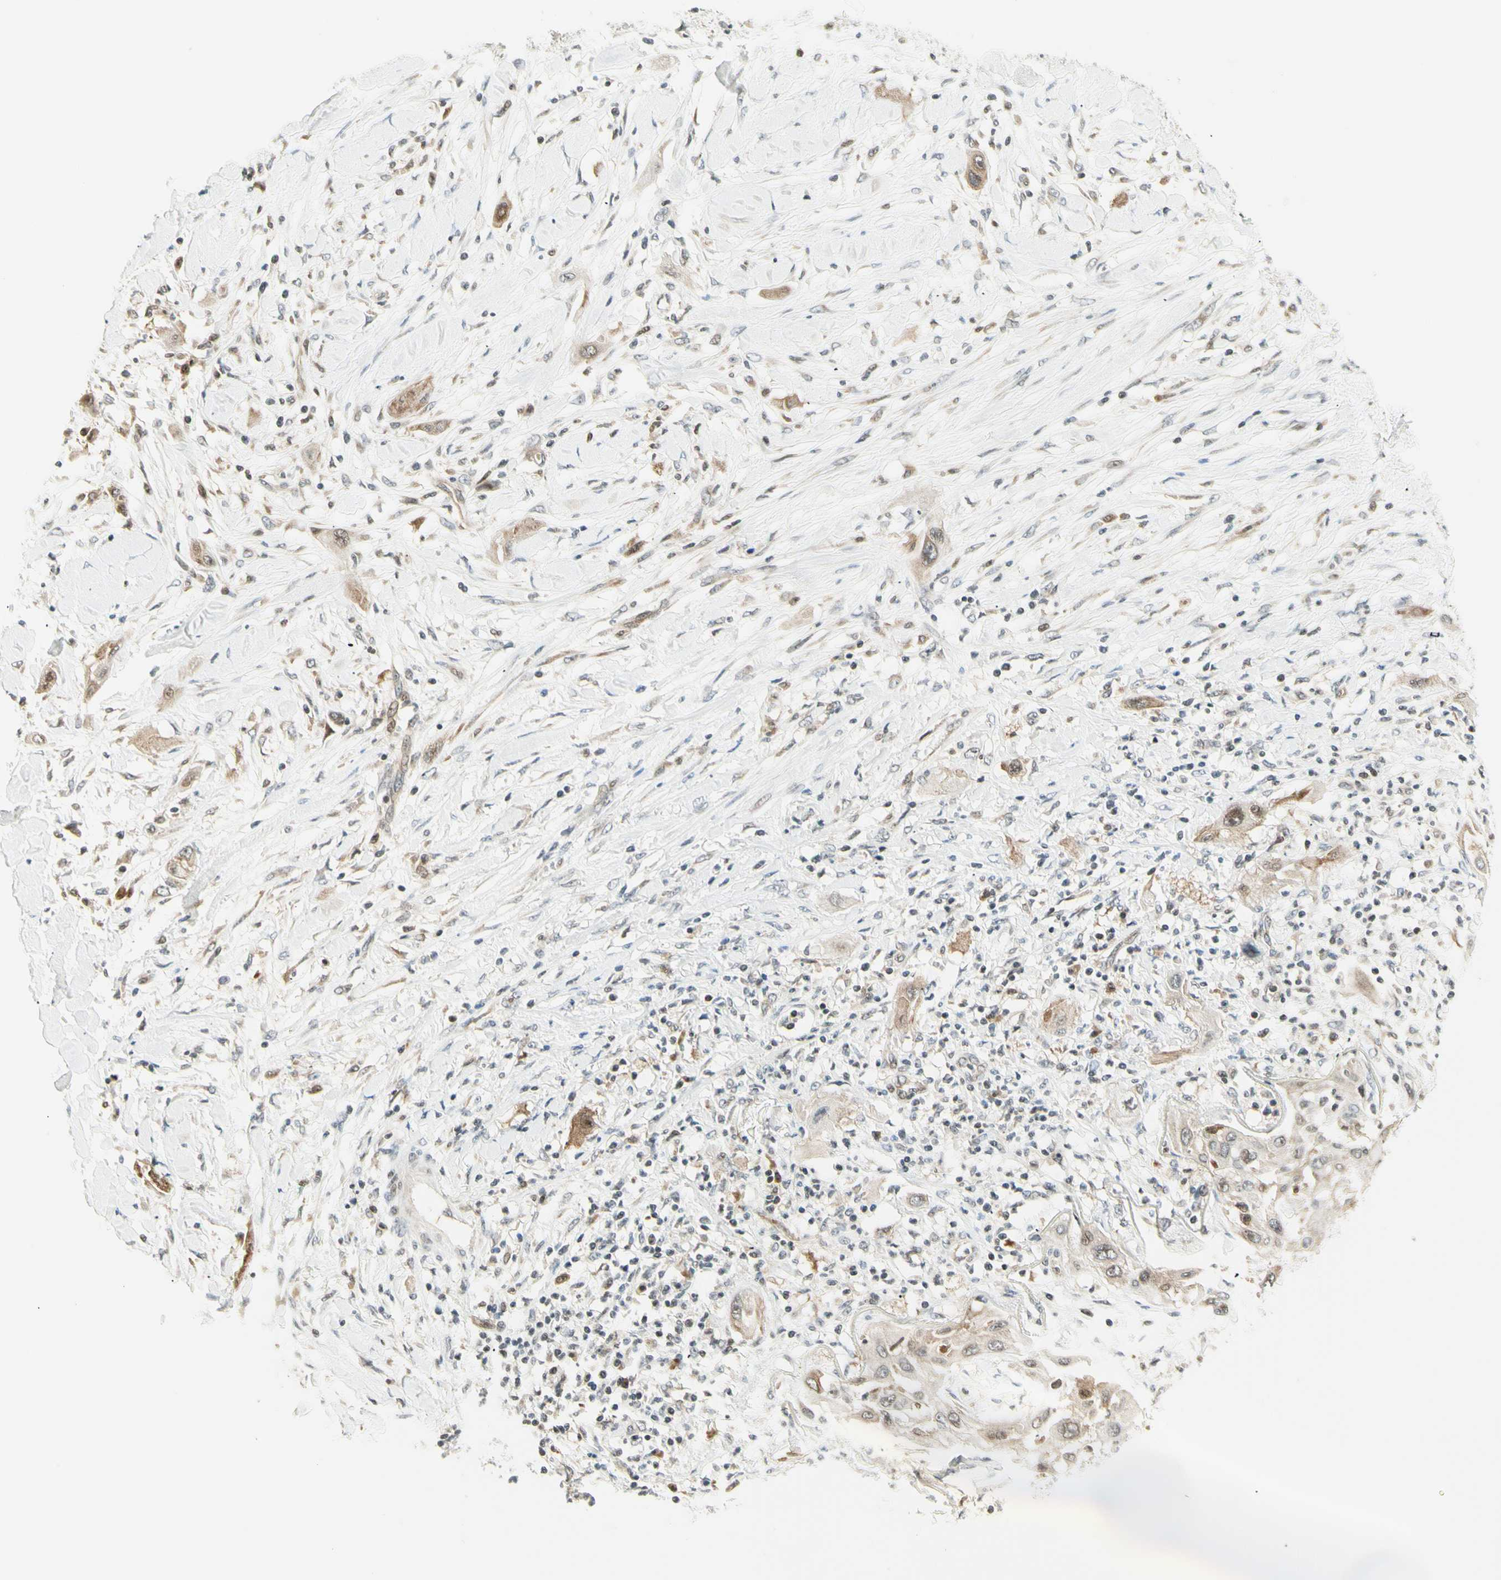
{"staining": {"intensity": "weak", "quantity": "25%-75%", "location": "cytoplasmic/membranous"}, "tissue": "lung cancer", "cell_type": "Tumor cells", "image_type": "cancer", "snomed": [{"axis": "morphology", "description": "Squamous cell carcinoma, NOS"}, {"axis": "topography", "description": "Lung"}], "caption": "Protein staining of lung cancer tissue displays weak cytoplasmic/membranous positivity in about 25%-75% of tumor cells.", "gene": "TPT1", "patient": {"sex": "female", "age": 47}}